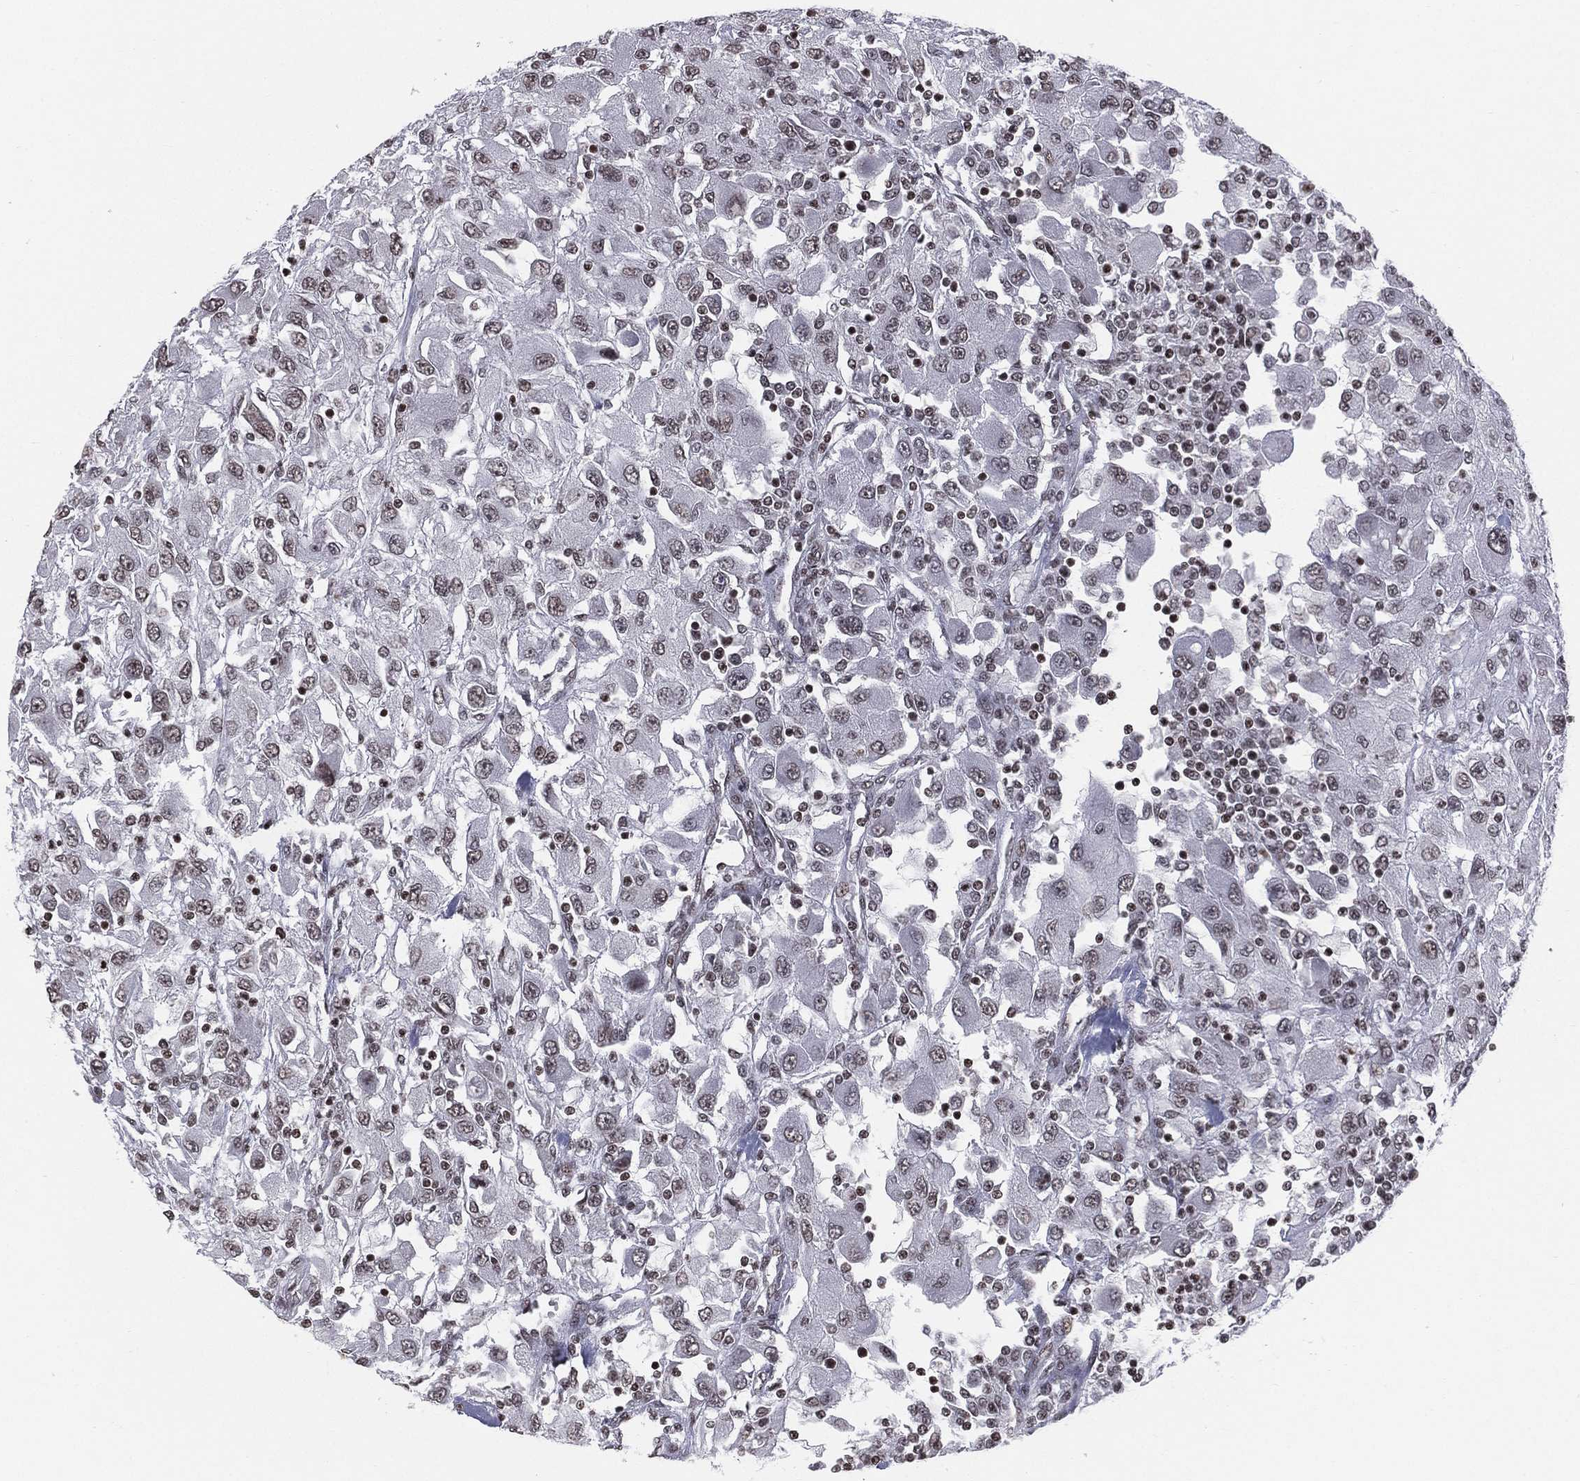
{"staining": {"intensity": "weak", "quantity": ">75%", "location": "nuclear"}, "tissue": "renal cancer", "cell_type": "Tumor cells", "image_type": "cancer", "snomed": [{"axis": "morphology", "description": "Adenocarcinoma, NOS"}, {"axis": "topography", "description": "Kidney"}], "caption": "High-power microscopy captured an IHC image of renal cancer (adenocarcinoma), revealing weak nuclear staining in approximately >75% of tumor cells.", "gene": "RFX7", "patient": {"sex": "female", "age": 67}}